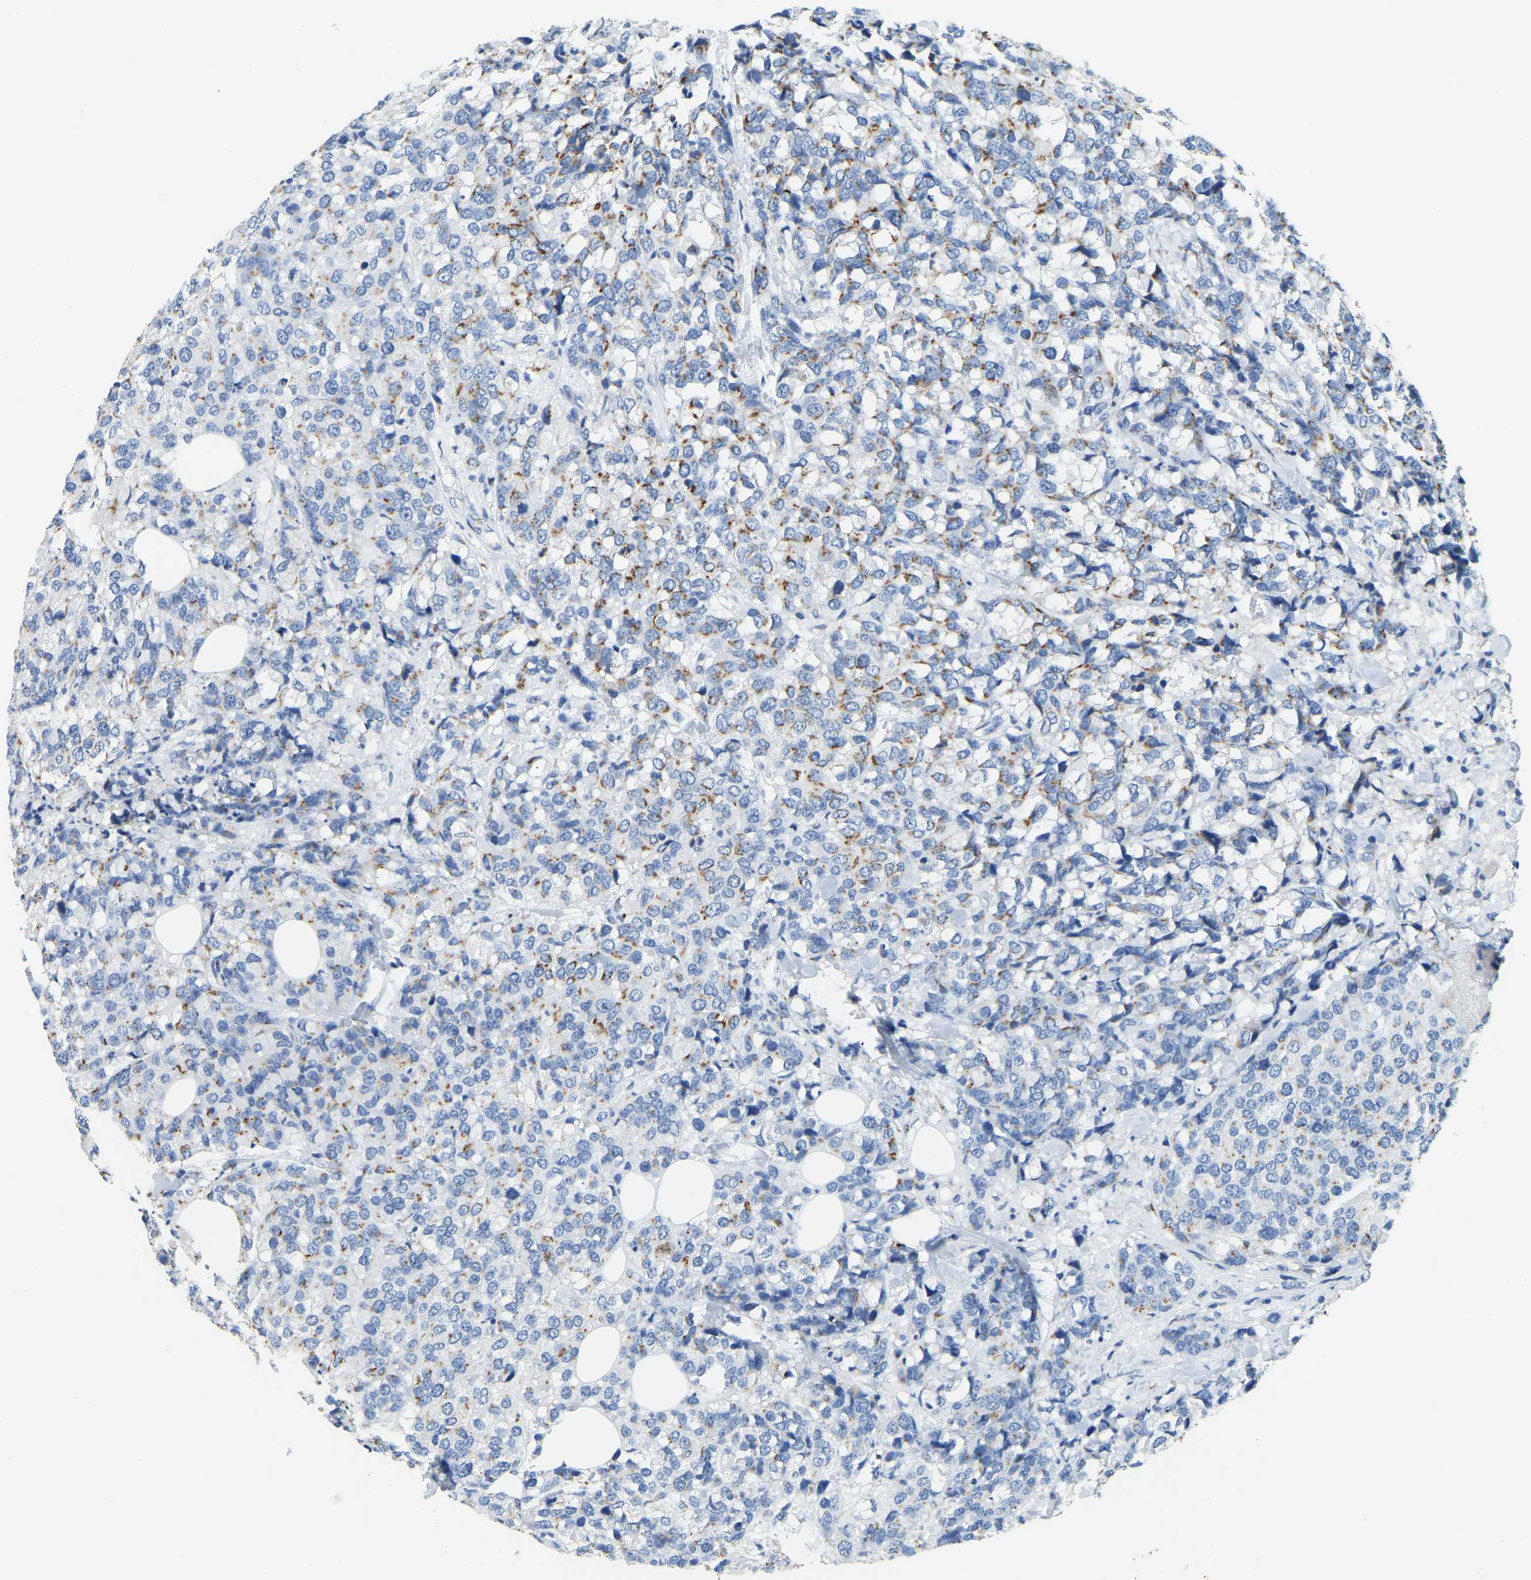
{"staining": {"intensity": "moderate", "quantity": "25%-75%", "location": "cytoplasmic/membranous"}, "tissue": "breast cancer", "cell_type": "Tumor cells", "image_type": "cancer", "snomed": [{"axis": "morphology", "description": "Lobular carcinoma"}, {"axis": "topography", "description": "Breast"}], "caption": "A high-resolution micrograph shows immunohistochemistry staining of lobular carcinoma (breast), which shows moderate cytoplasmic/membranous positivity in about 25%-75% of tumor cells.", "gene": "FAM174A", "patient": {"sex": "female", "age": 59}}